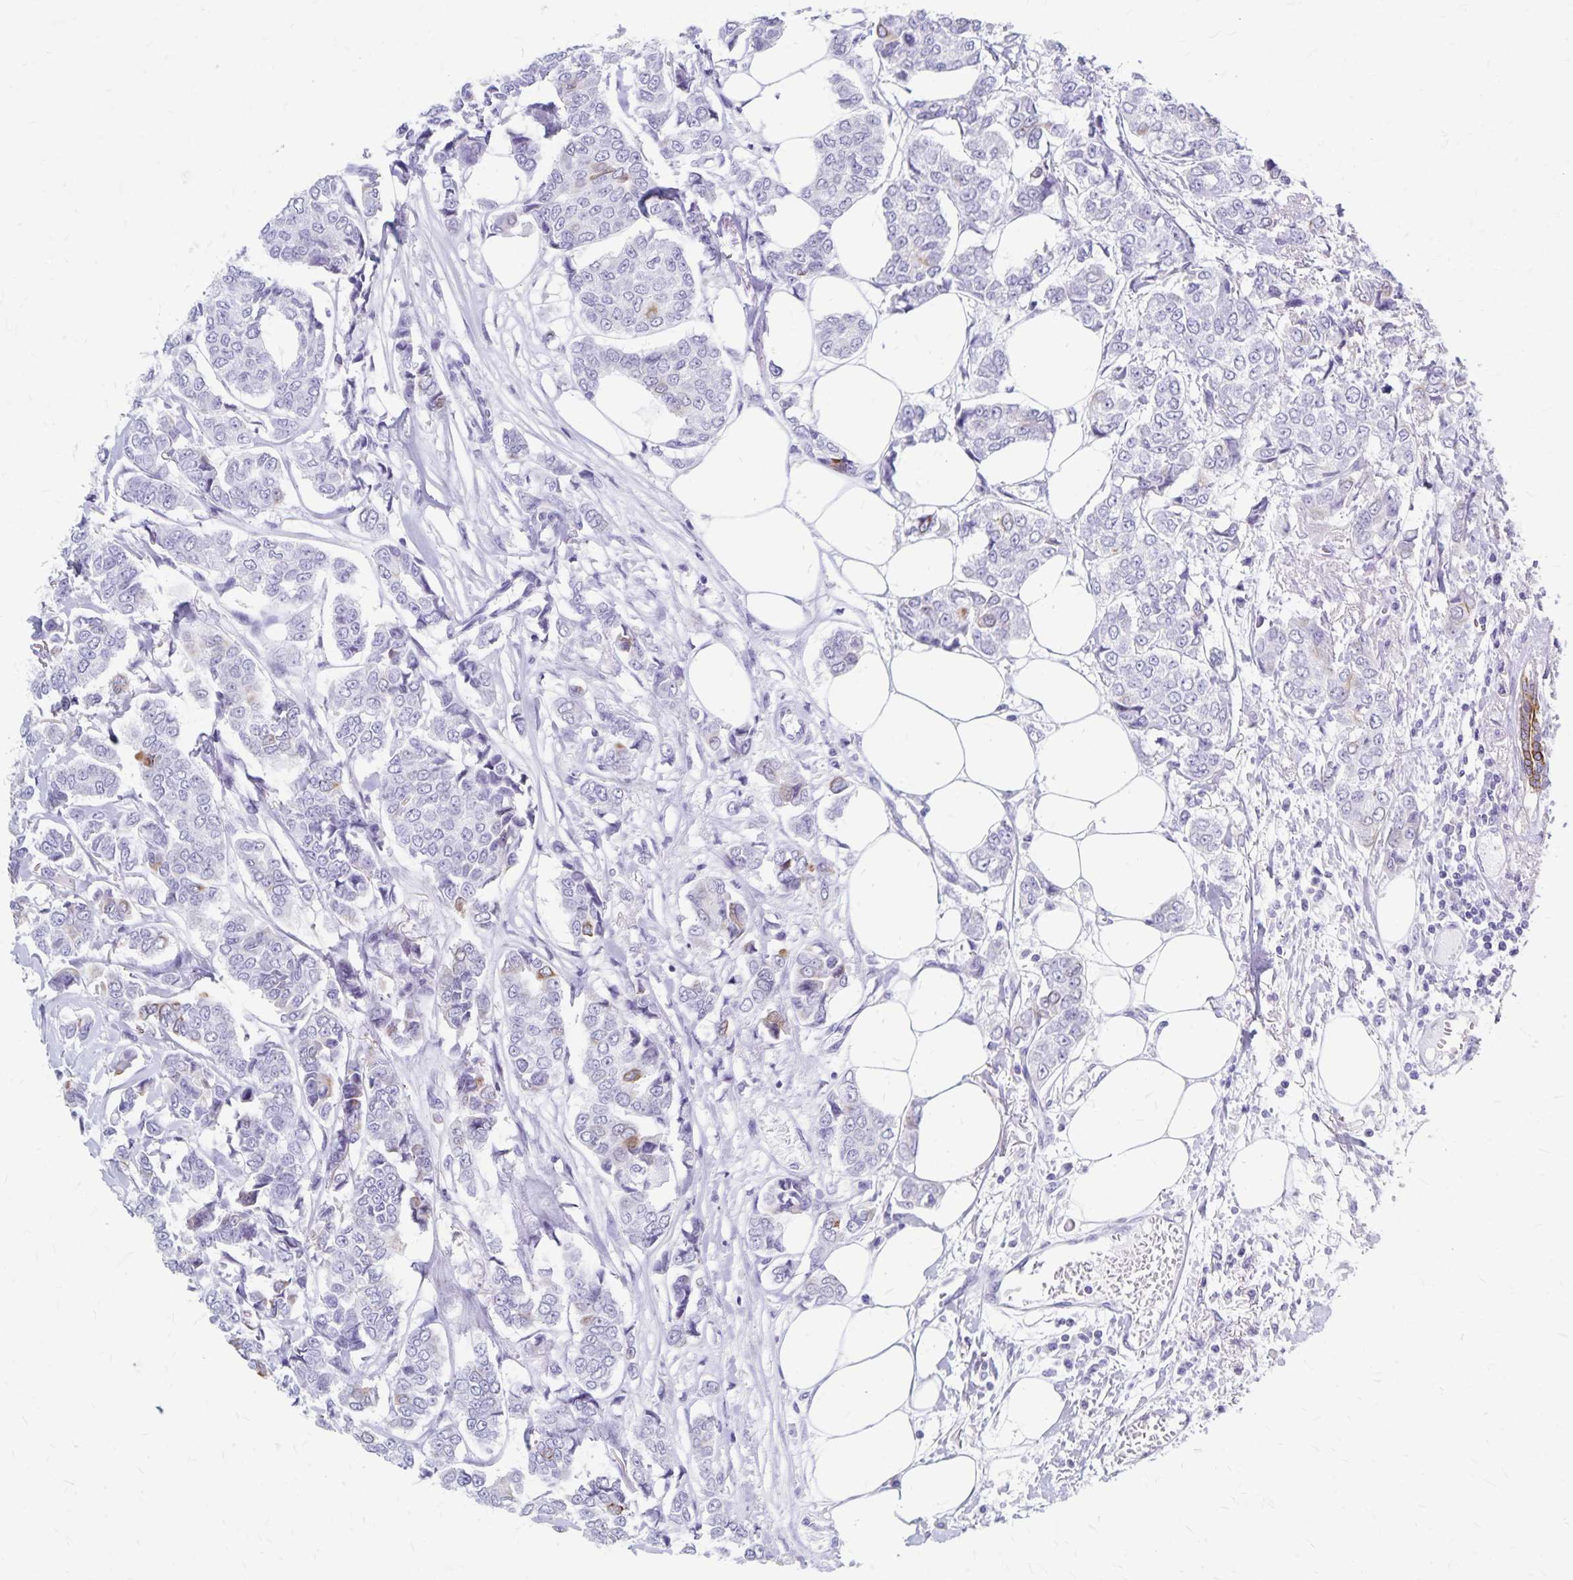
{"staining": {"intensity": "negative", "quantity": "none", "location": "none"}, "tissue": "breast cancer", "cell_type": "Tumor cells", "image_type": "cancer", "snomed": [{"axis": "morphology", "description": "Duct carcinoma"}, {"axis": "topography", "description": "Breast"}], "caption": "The histopathology image shows no significant staining in tumor cells of infiltrating ductal carcinoma (breast). (DAB immunohistochemistry with hematoxylin counter stain).", "gene": "GPBAR1", "patient": {"sex": "female", "age": 94}}